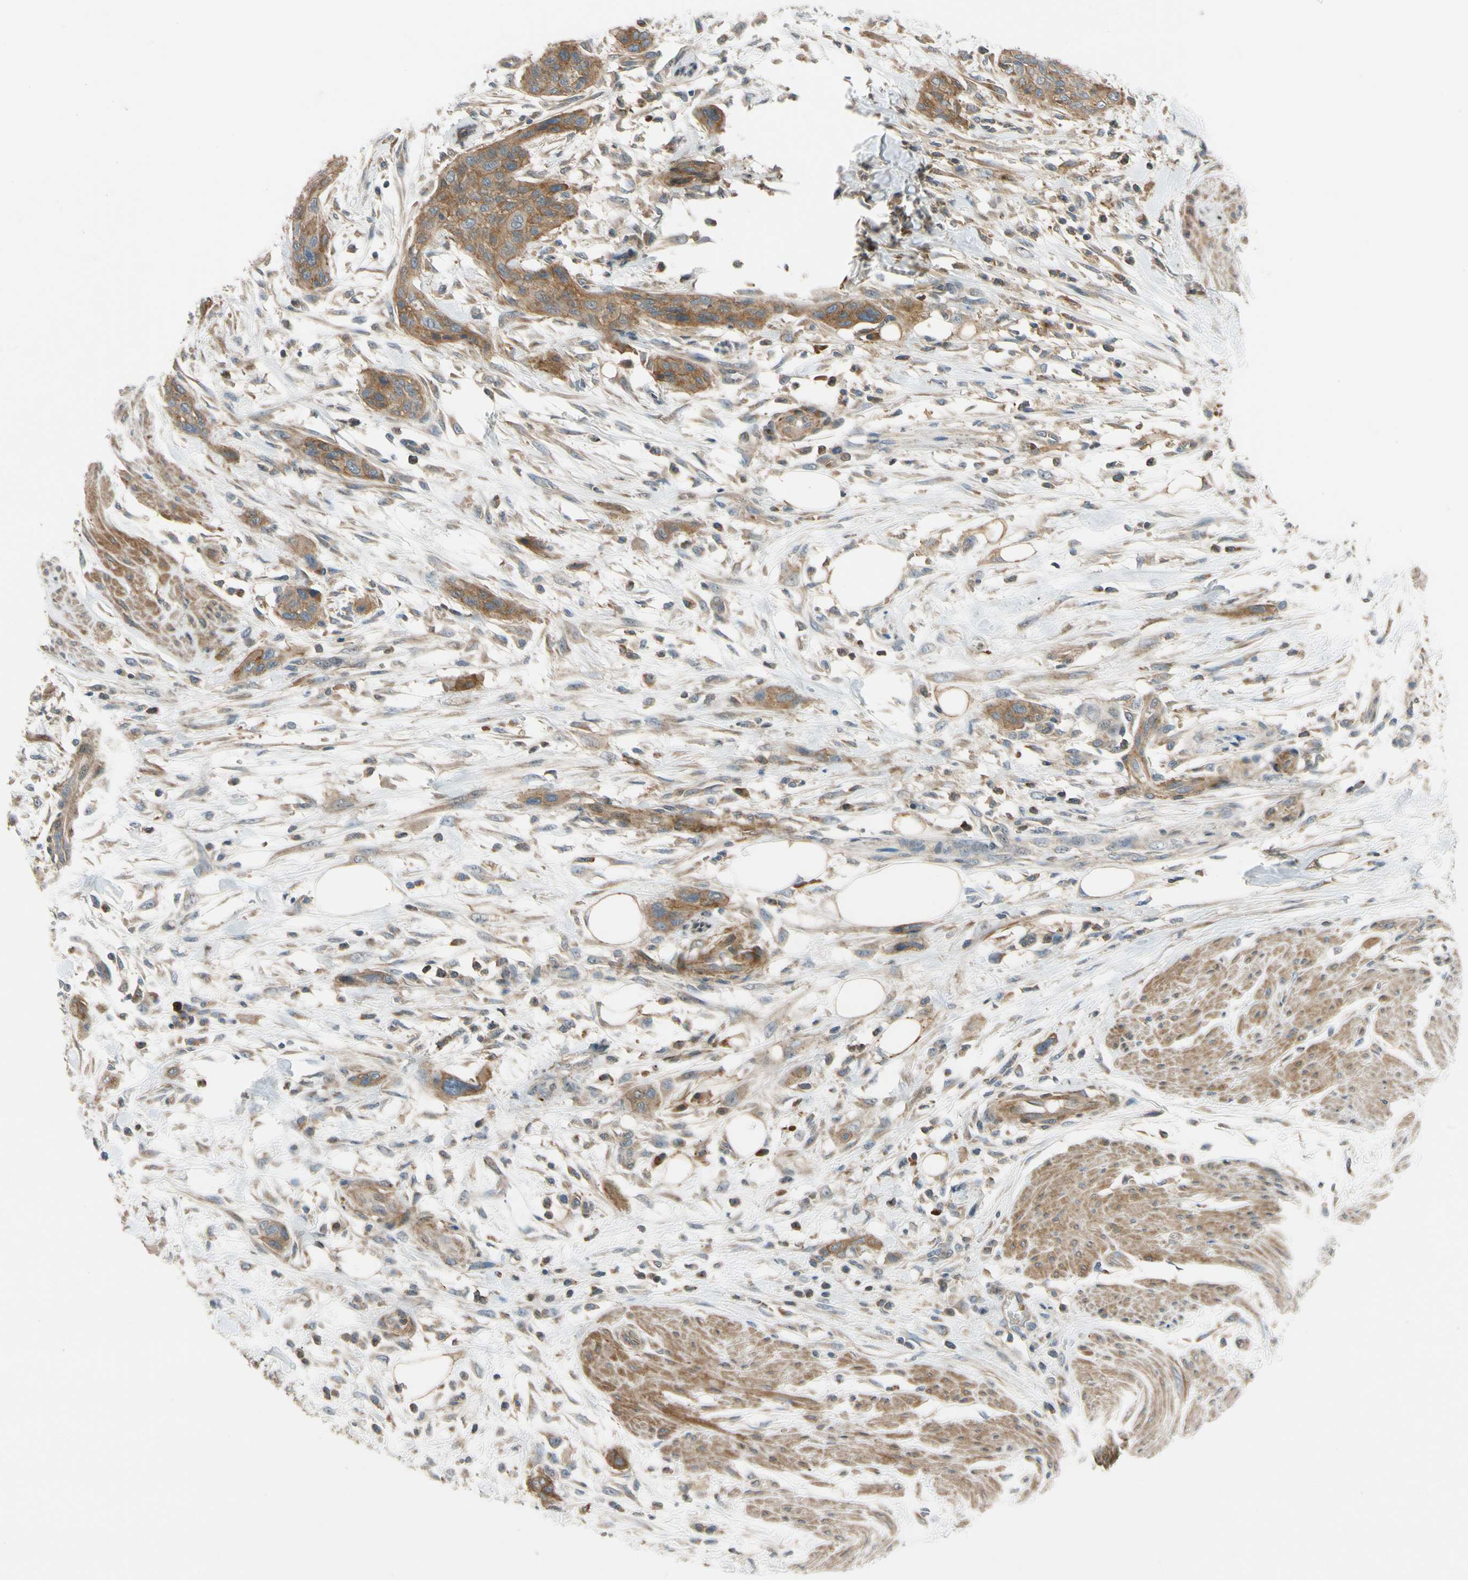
{"staining": {"intensity": "moderate", "quantity": ">75%", "location": "cytoplasmic/membranous"}, "tissue": "urothelial cancer", "cell_type": "Tumor cells", "image_type": "cancer", "snomed": [{"axis": "morphology", "description": "Urothelial carcinoma, High grade"}, {"axis": "topography", "description": "Urinary bladder"}], "caption": "Immunohistochemistry (IHC) micrograph of neoplastic tissue: urothelial carcinoma (high-grade) stained using IHC shows medium levels of moderate protein expression localized specifically in the cytoplasmic/membranous of tumor cells, appearing as a cytoplasmic/membranous brown color.", "gene": "MST1R", "patient": {"sex": "male", "age": 35}}